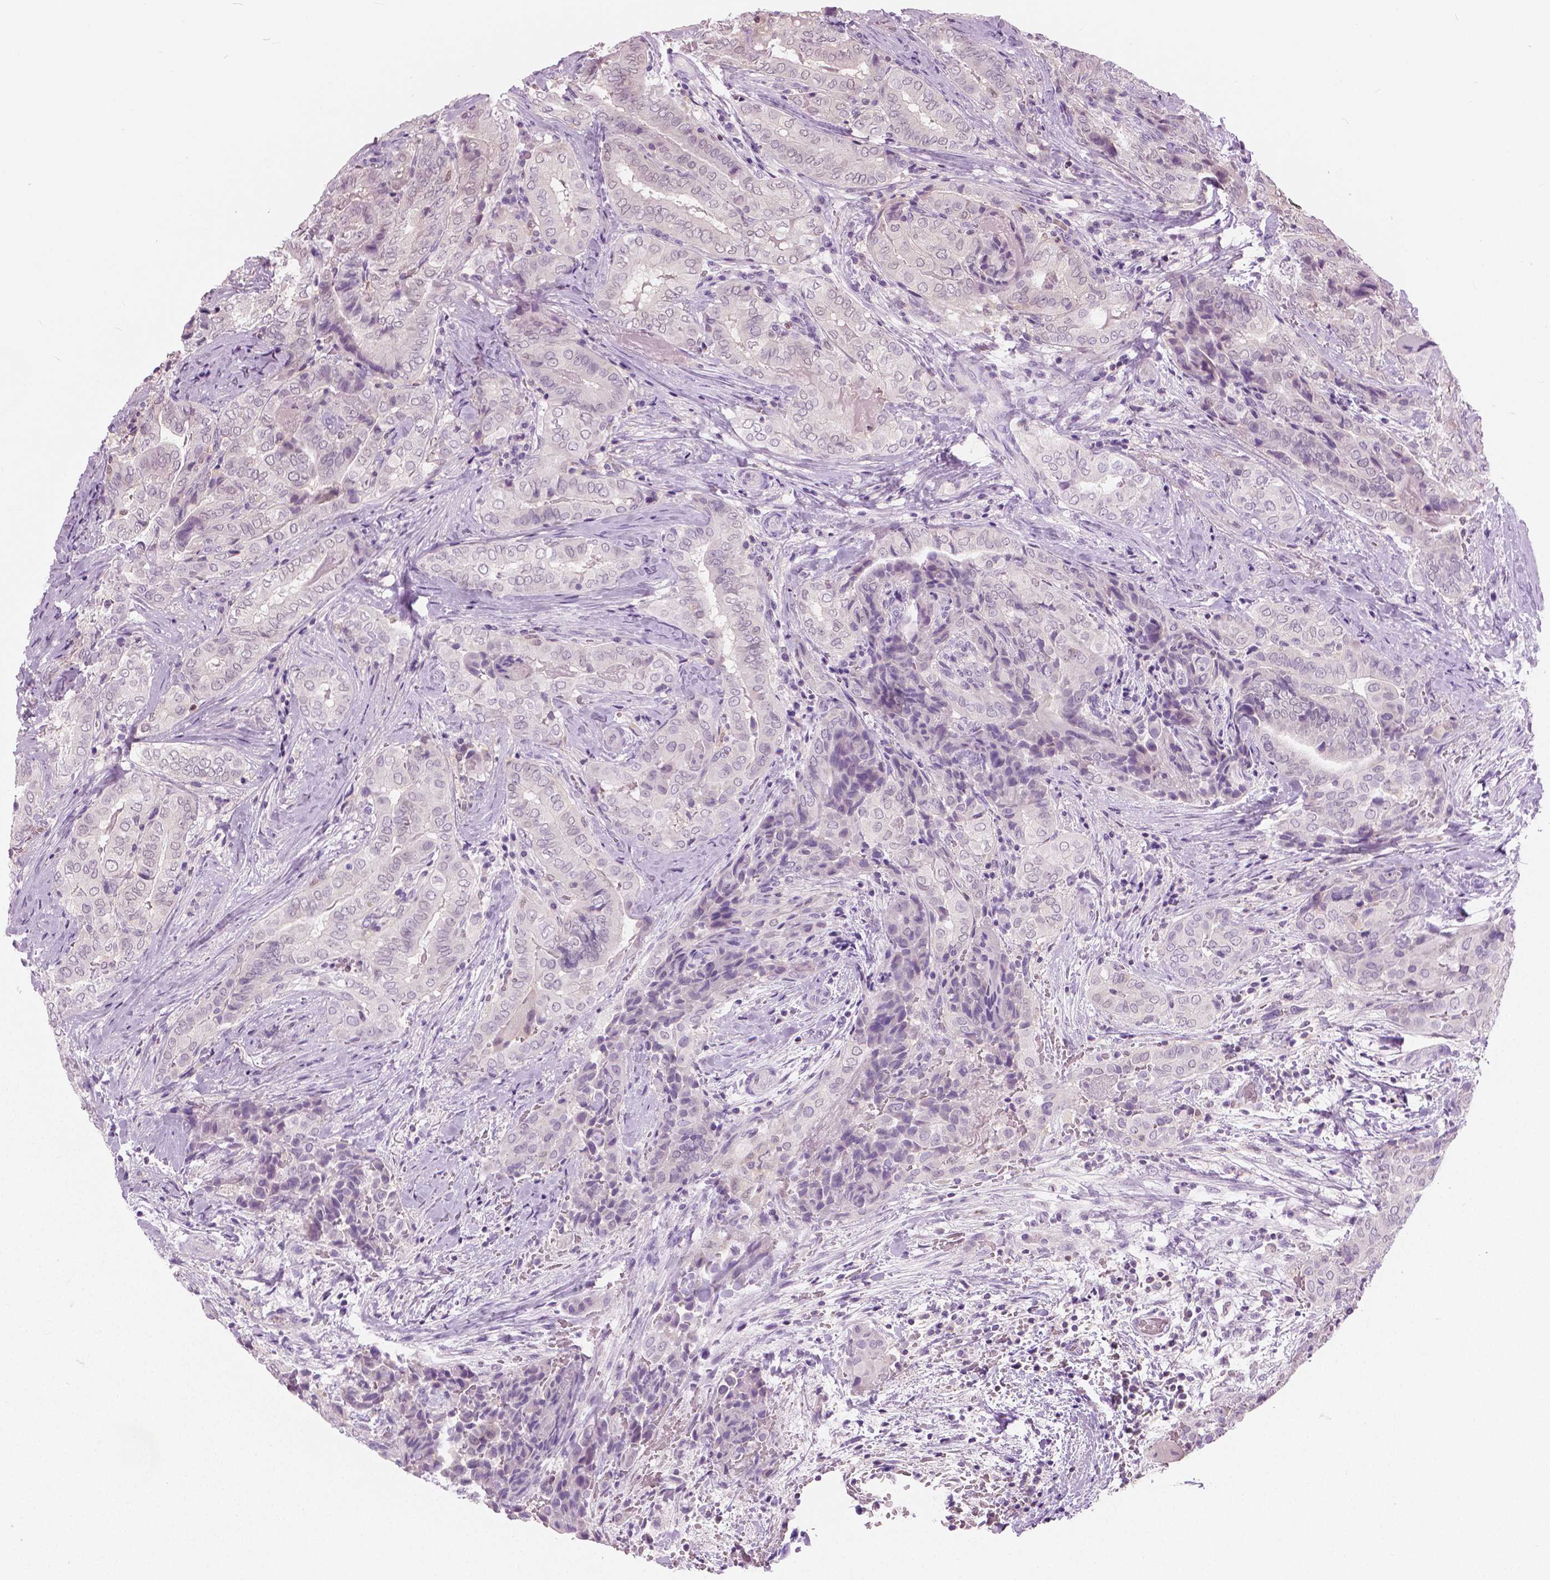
{"staining": {"intensity": "negative", "quantity": "none", "location": "none"}, "tissue": "thyroid cancer", "cell_type": "Tumor cells", "image_type": "cancer", "snomed": [{"axis": "morphology", "description": "Papillary adenocarcinoma, NOS"}, {"axis": "topography", "description": "Thyroid gland"}], "caption": "IHC image of neoplastic tissue: human thyroid cancer stained with DAB (3,3'-diaminobenzidine) shows no significant protein positivity in tumor cells.", "gene": "GALM", "patient": {"sex": "female", "age": 61}}